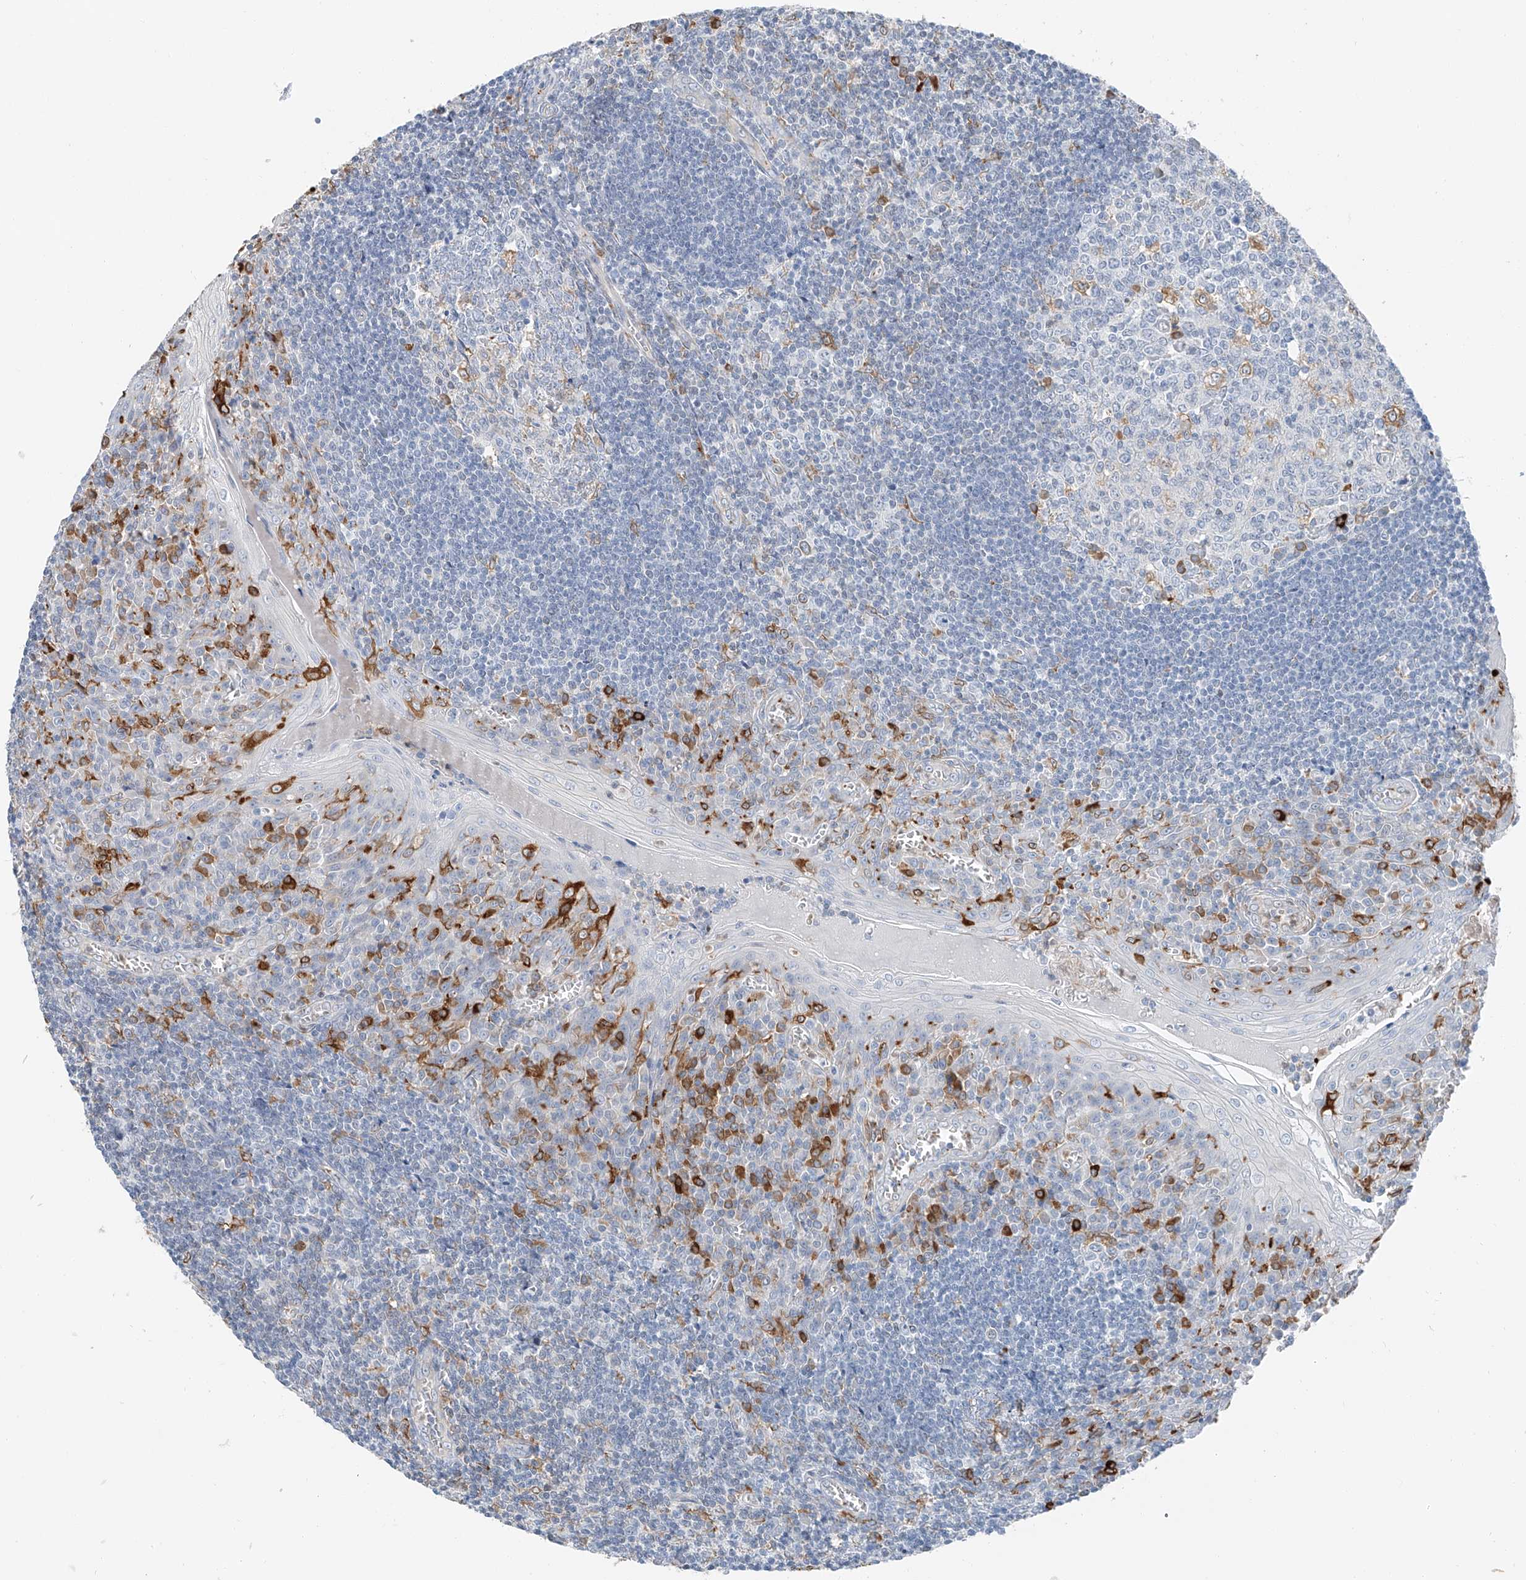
{"staining": {"intensity": "moderate", "quantity": "<25%", "location": "cytoplasmic/membranous"}, "tissue": "tonsil", "cell_type": "Germinal center cells", "image_type": "normal", "snomed": [{"axis": "morphology", "description": "Normal tissue, NOS"}, {"axis": "topography", "description": "Tonsil"}], "caption": "High-power microscopy captured an immunohistochemistry image of unremarkable tonsil, revealing moderate cytoplasmic/membranous staining in approximately <25% of germinal center cells. The protein is stained brown, and the nuclei are stained in blue (DAB IHC with brightfield microscopy, high magnification).", "gene": "TBXAS1", "patient": {"sex": "male", "age": 27}}